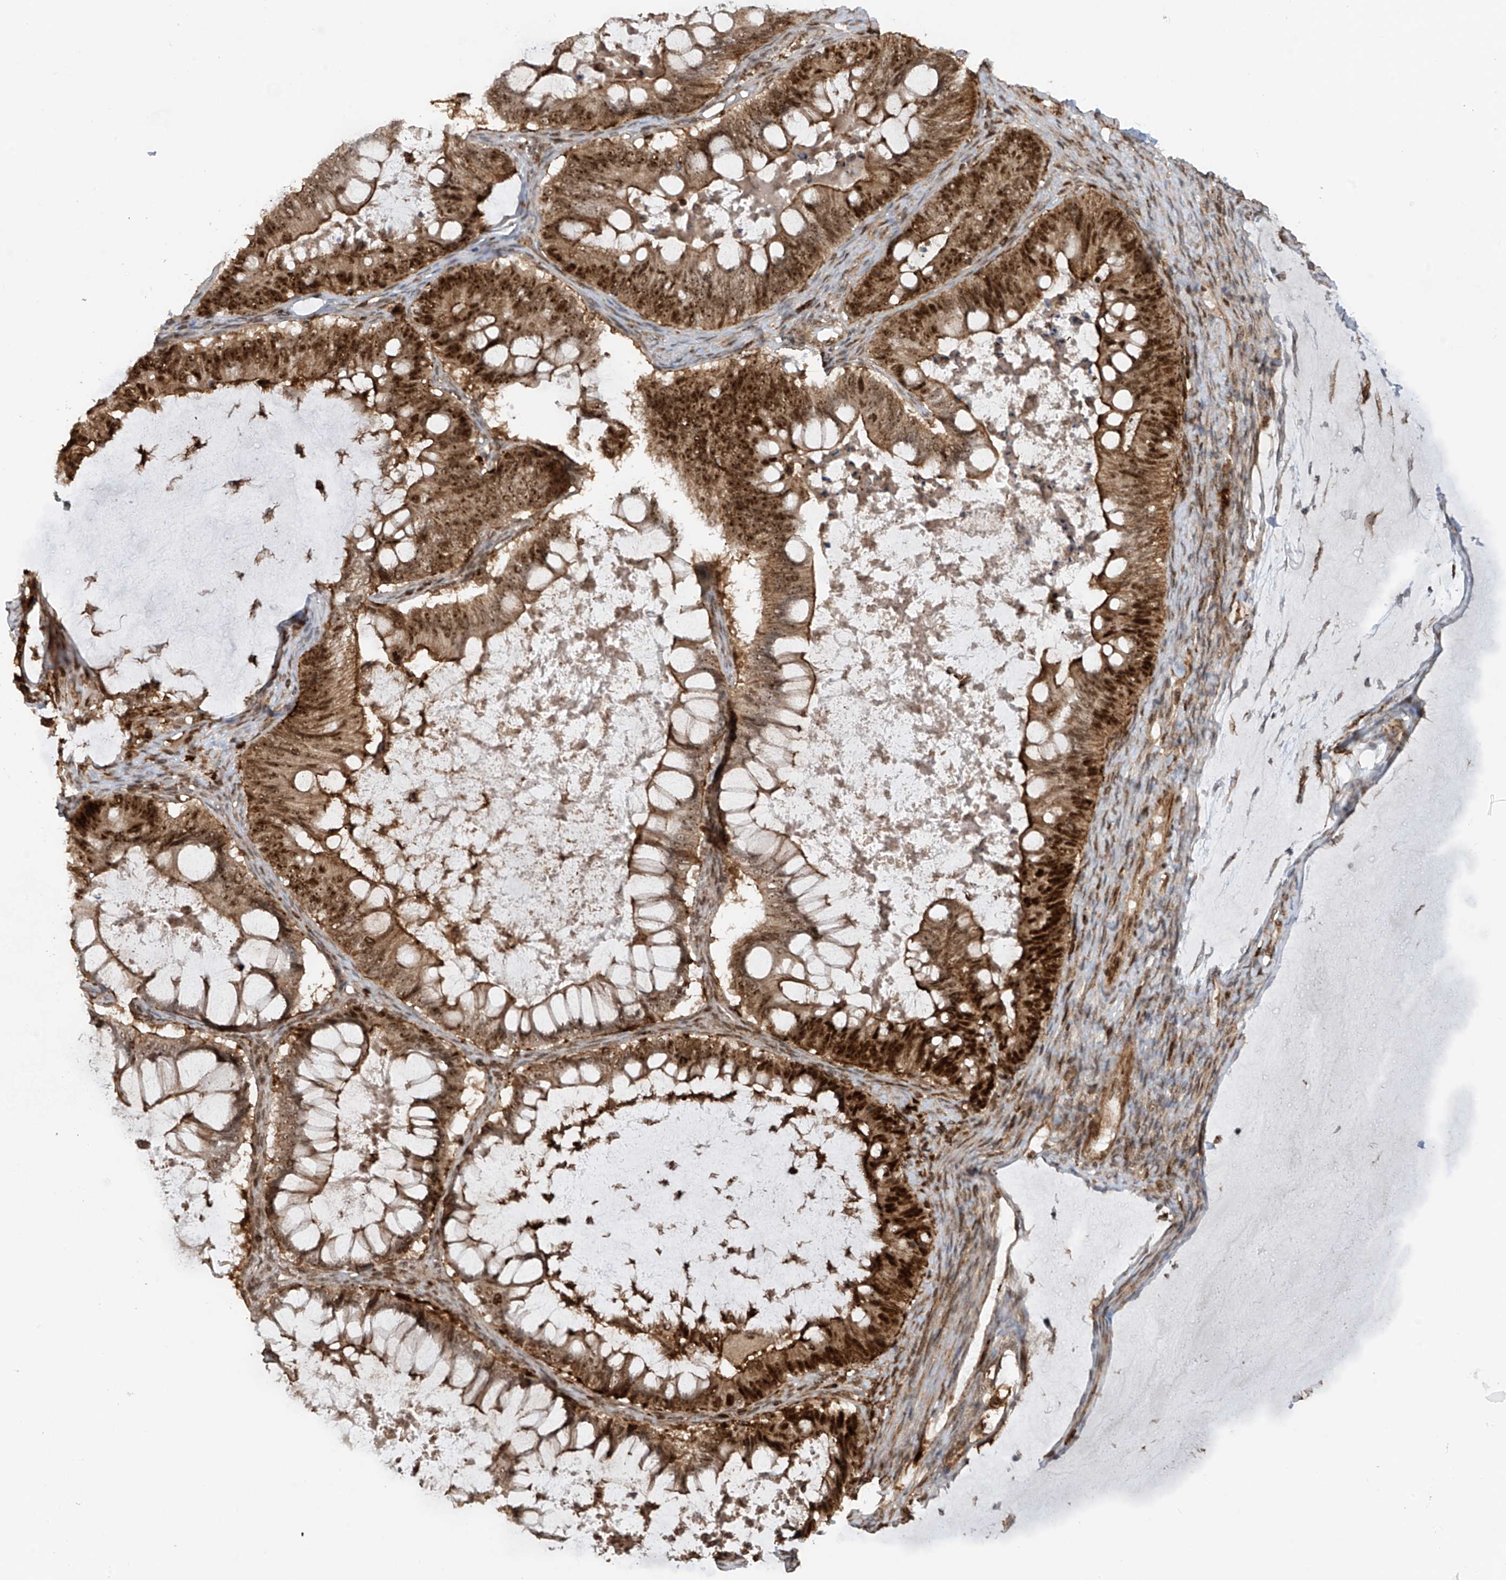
{"staining": {"intensity": "strong", "quantity": ">75%", "location": "cytoplasmic/membranous,nuclear"}, "tissue": "ovarian cancer", "cell_type": "Tumor cells", "image_type": "cancer", "snomed": [{"axis": "morphology", "description": "Cystadenocarcinoma, mucinous, NOS"}, {"axis": "topography", "description": "Ovary"}], "caption": "The image demonstrates immunohistochemical staining of ovarian cancer. There is strong cytoplasmic/membranous and nuclear staining is identified in approximately >75% of tumor cells.", "gene": "REPIN1", "patient": {"sex": "female", "age": 61}}